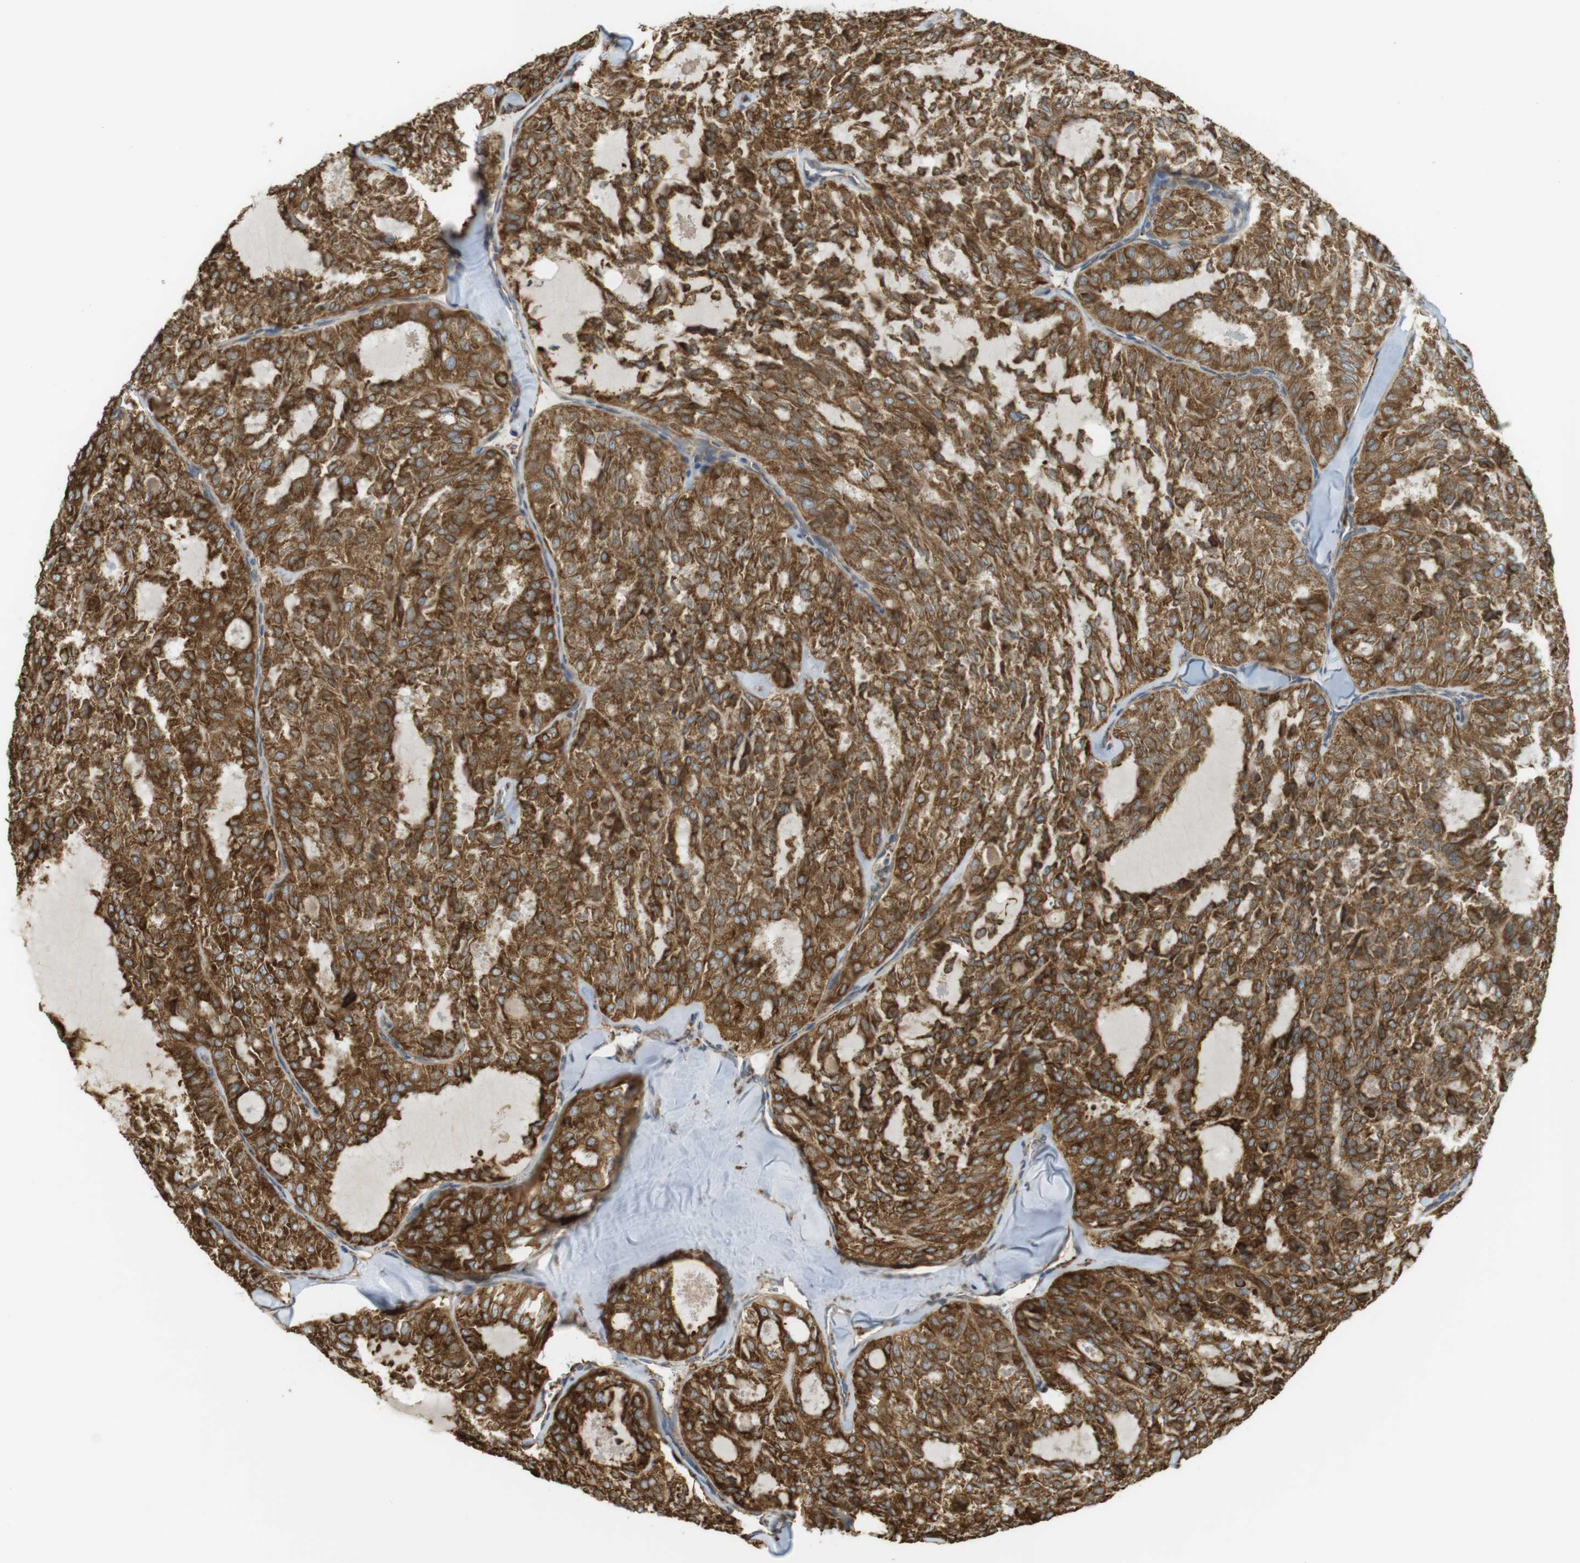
{"staining": {"intensity": "strong", "quantity": ">75%", "location": "cytoplasmic/membranous"}, "tissue": "thyroid cancer", "cell_type": "Tumor cells", "image_type": "cancer", "snomed": [{"axis": "morphology", "description": "Follicular adenoma carcinoma, NOS"}, {"axis": "topography", "description": "Thyroid gland"}], "caption": "Tumor cells reveal high levels of strong cytoplasmic/membranous expression in about >75% of cells in thyroid cancer (follicular adenoma carcinoma). (brown staining indicates protein expression, while blue staining denotes nuclei).", "gene": "MBOAT2", "patient": {"sex": "male", "age": 75}}